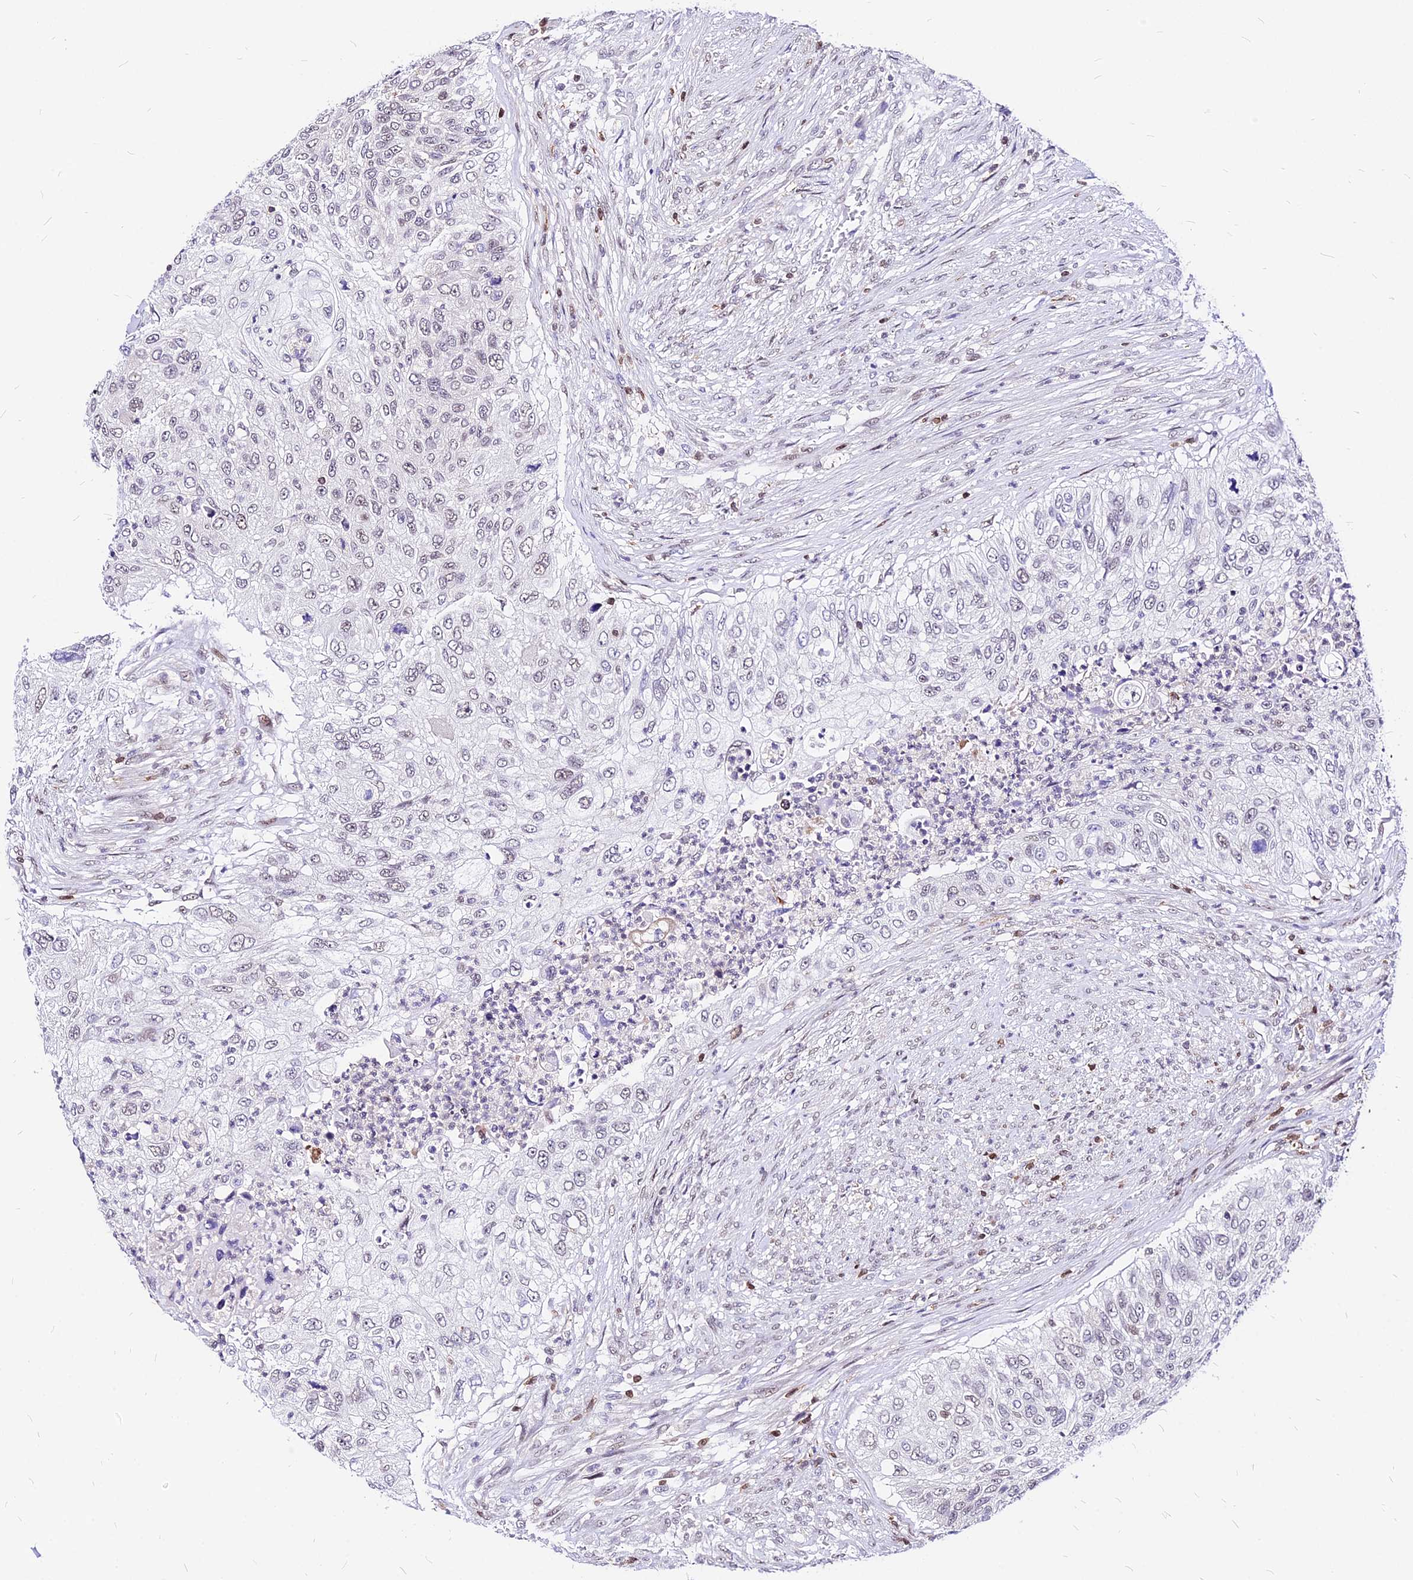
{"staining": {"intensity": "negative", "quantity": "none", "location": "none"}, "tissue": "urothelial cancer", "cell_type": "Tumor cells", "image_type": "cancer", "snomed": [{"axis": "morphology", "description": "Urothelial carcinoma, High grade"}, {"axis": "topography", "description": "Urinary bladder"}], "caption": "This is an immunohistochemistry (IHC) micrograph of urothelial carcinoma (high-grade). There is no expression in tumor cells.", "gene": "PAXX", "patient": {"sex": "female", "age": 60}}